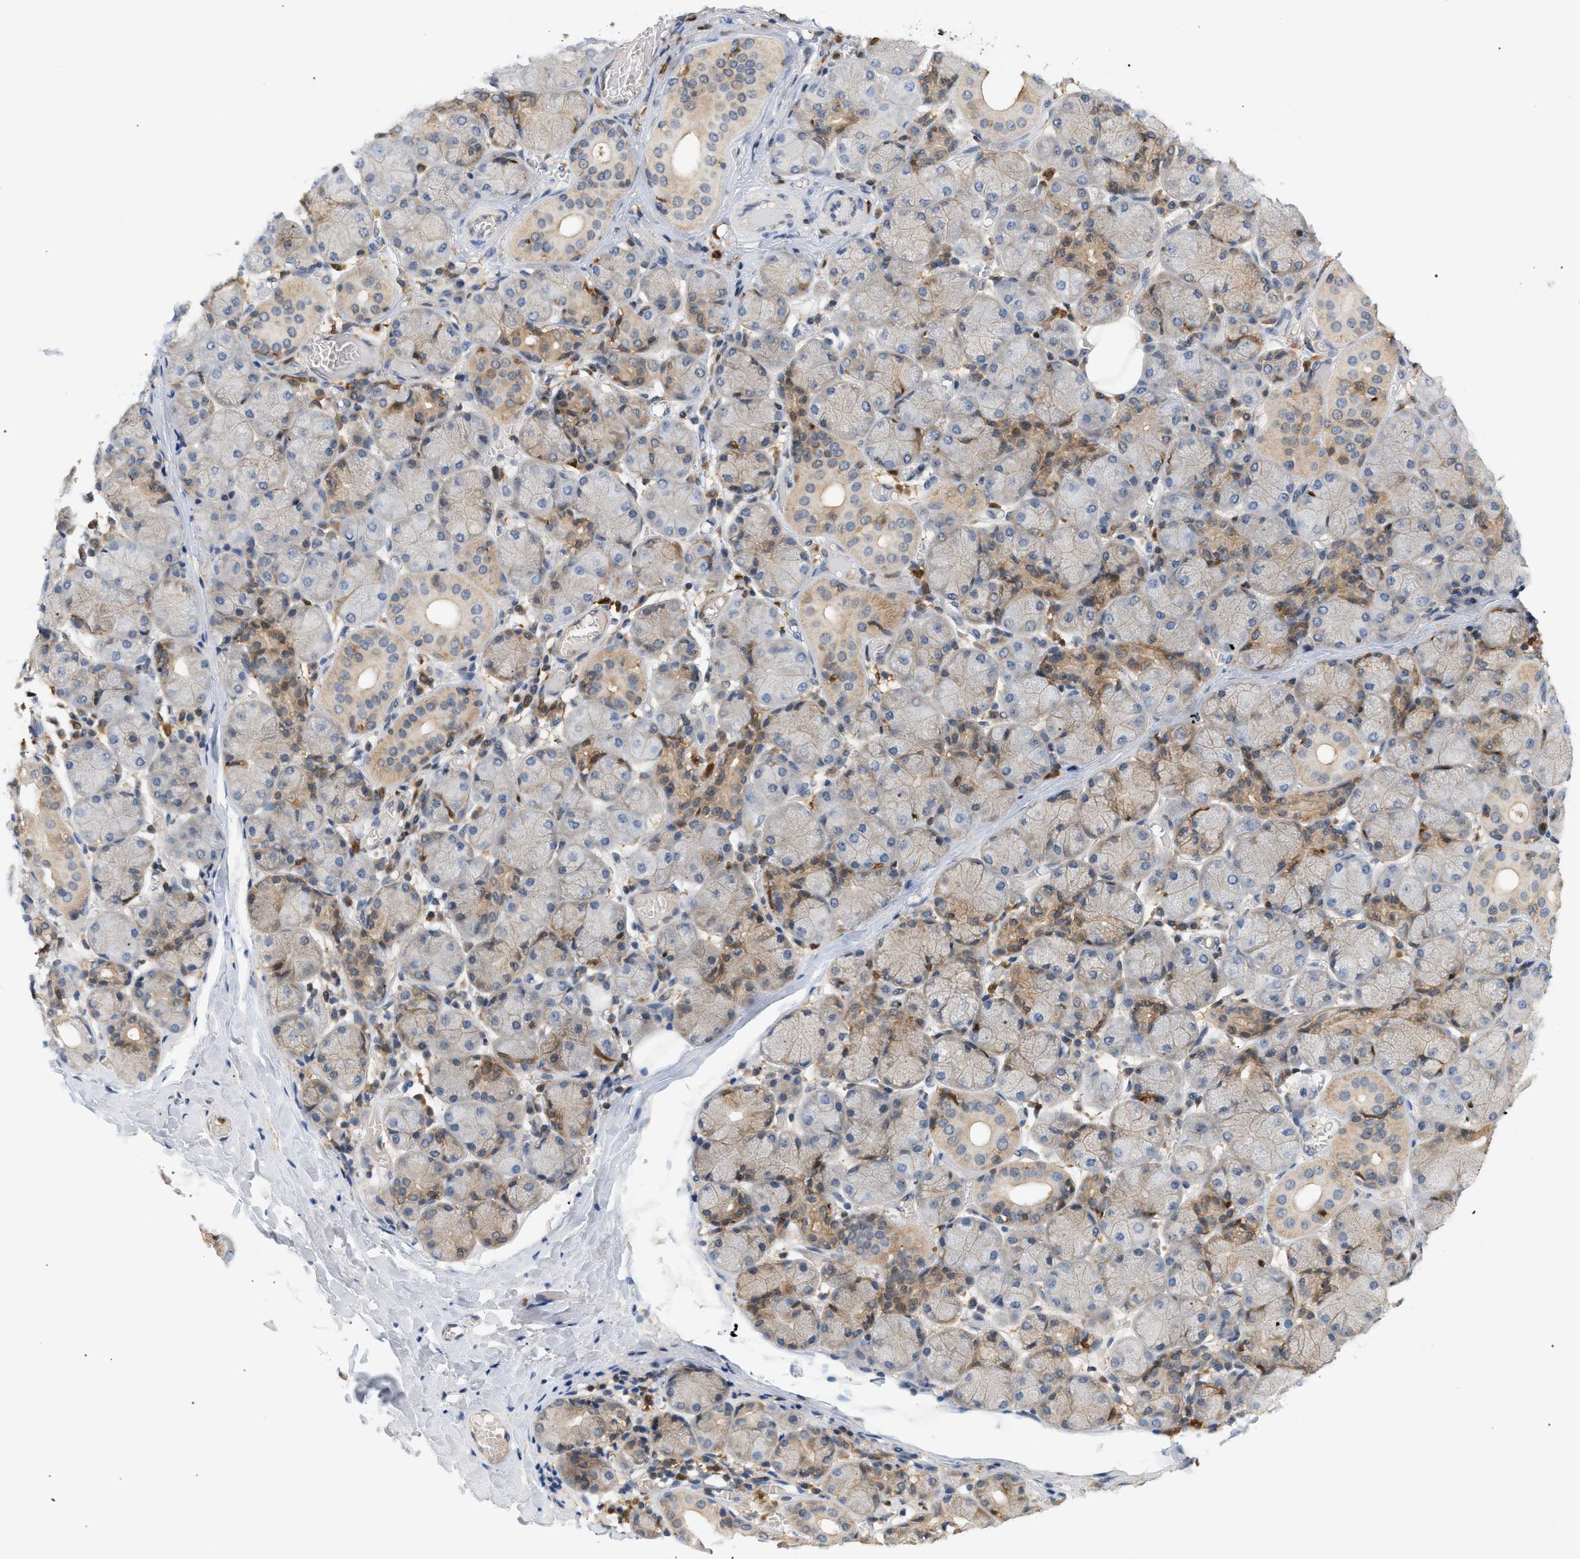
{"staining": {"intensity": "weak", "quantity": "25%-75%", "location": "cytoplasmic/membranous"}, "tissue": "salivary gland", "cell_type": "Glandular cells", "image_type": "normal", "snomed": [{"axis": "morphology", "description": "Normal tissue, NOS"}, {"axis": "topography", "description": "Salivary gland"}], "caption": "Glandular cells show low levels of weak cytoplasmic/membranous staining in approximately 25%-75% of cells in normal salivary gland.", "gene": "PYCARD", "patient": {"sex": "female", "age": 24}}